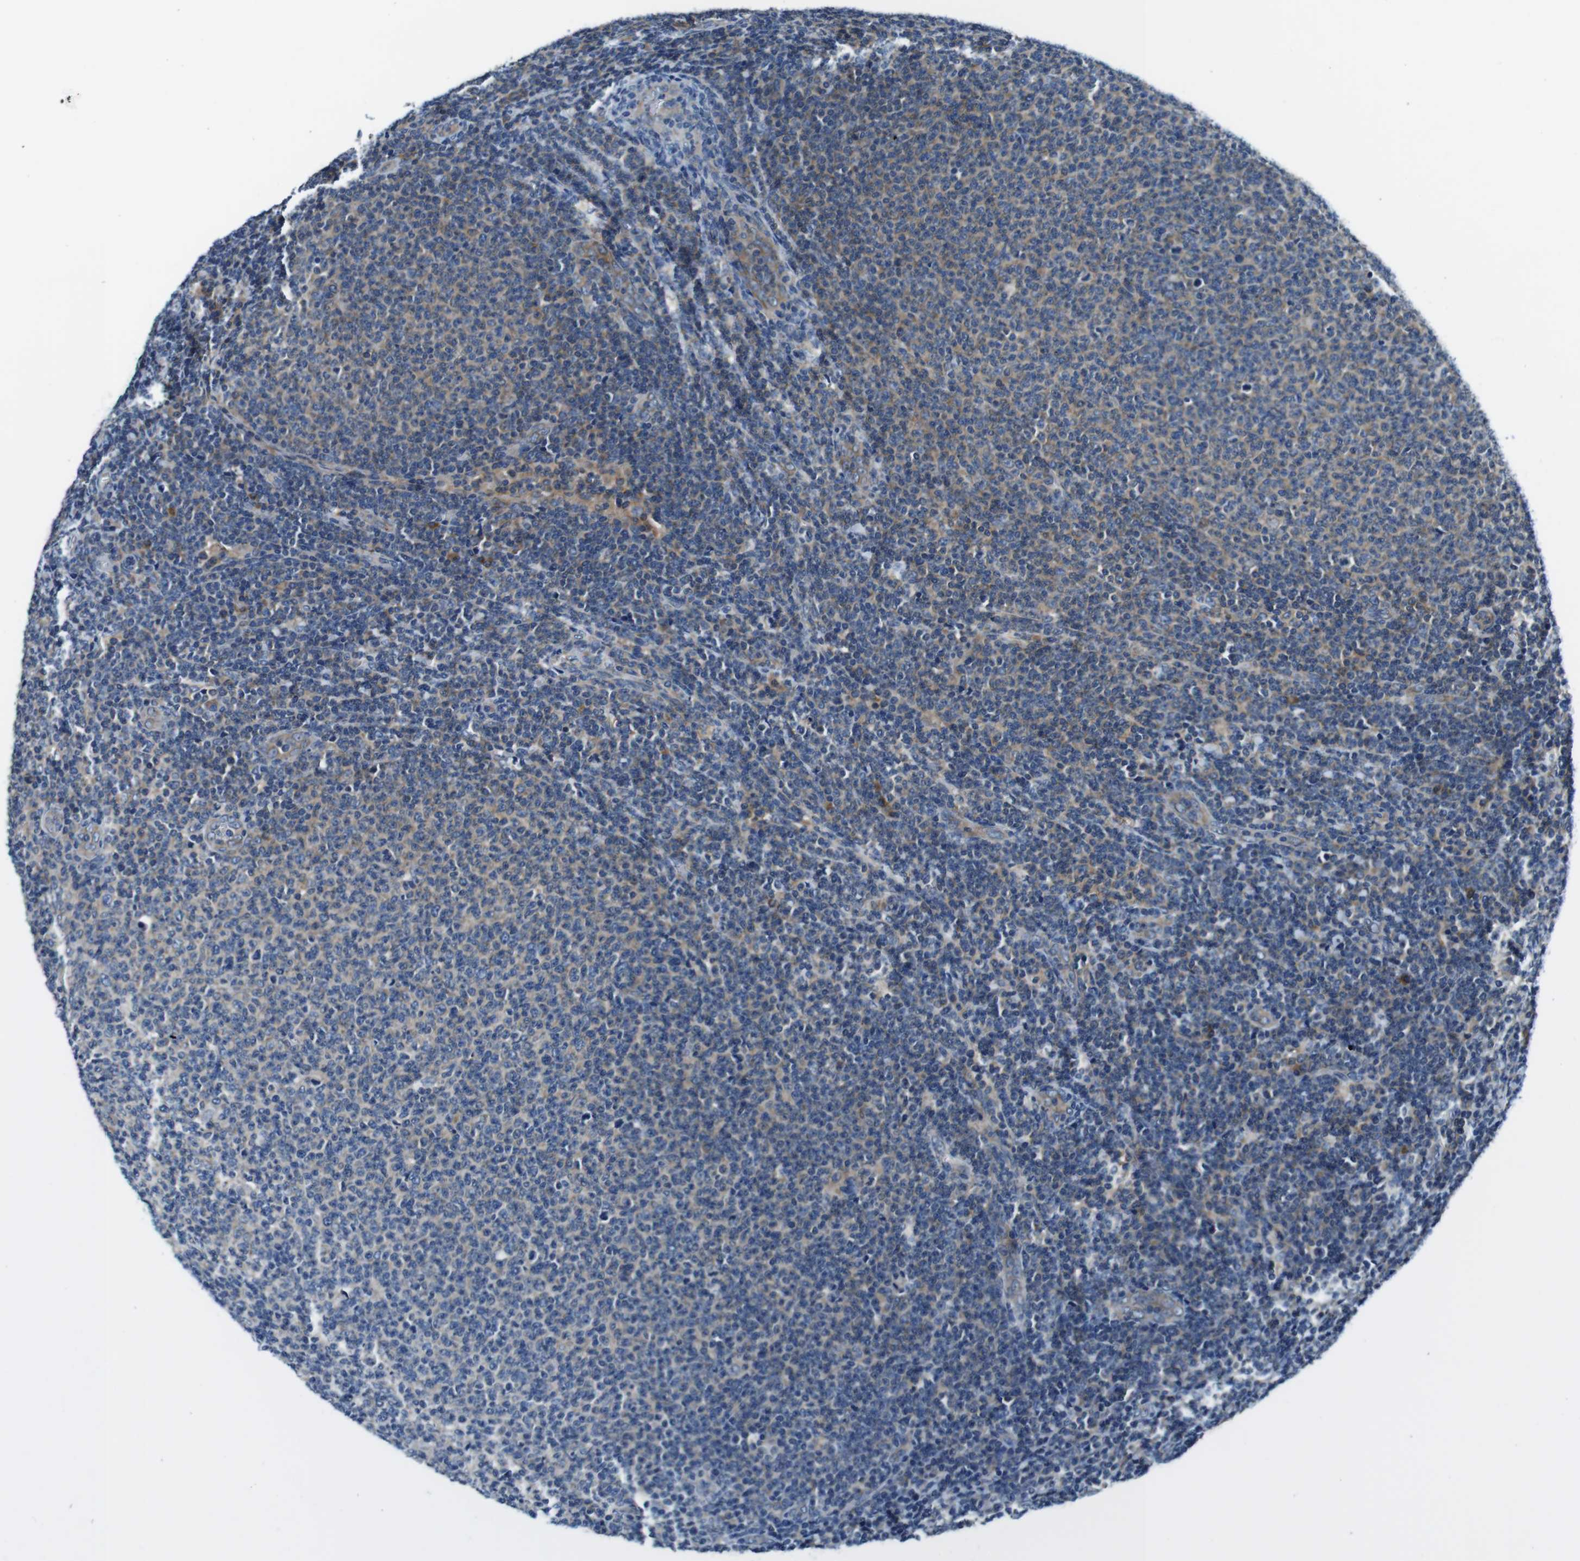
{"staining": {"intensity": "weak", "quantity": "25%-75%", "location": "cytoplasmic/membranous"}, "tissue": "lymphoma", "cell_type": "Tumor cells", "image_type": "cancer", "snomed": [{"axis": "morphology", "description": "Malignant lymphoma, non-Hodgkin's type, Low grade"}, {"axis": "topography", "description": "Lymph node"}], "caption": "About 25%-75% of tumor cells in lymphoma exhibit weak cytoplasmic/membranous protein positivity as visualized by brown immunohistochemical staining.", "gene": "EIF2B5", "patient": {"sex": "male", "age": 66}}